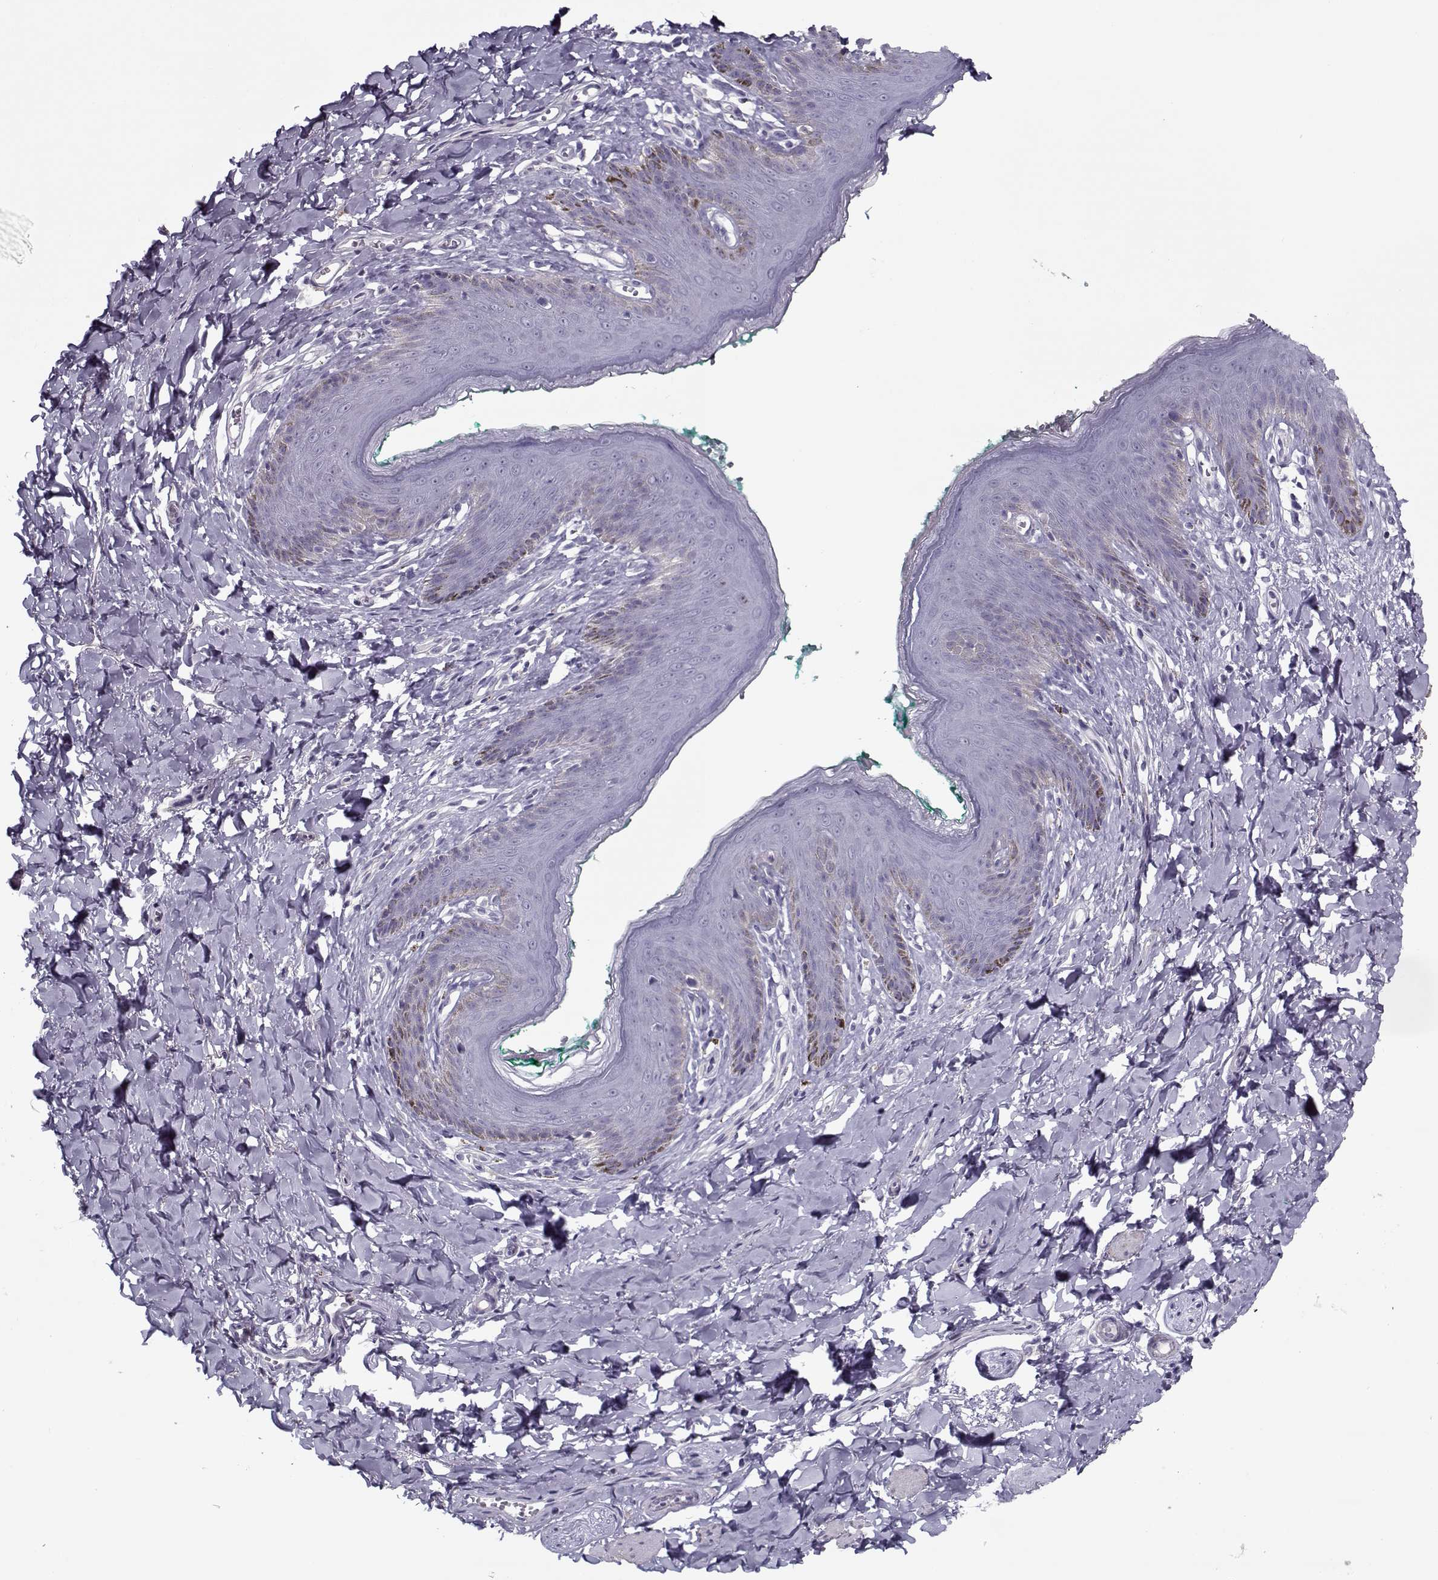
{"staining": {"intensity": "negative", "quantity": "none", "location": "none"}, "tissue": "skin", "cell_type": "Epidermal cells", "image_type": "normal", "snomed": [{"axis": "morphology", "description": "Normal tissue, NOS"}, {"axis": "topography", "description": "Vulva"}], "caption": "DAB immunohistochemical staining of benign skin reveals no significant expression in epidermal cells. Brightfield microscopy of immunohistochemistry stained with DAB (3,3'-diaminobenzidine) (brown) and hematoxylin (blue), captured at high magnification.", "gene": "CIBAR1", "patient": {"sex": "female", "age": 66}}